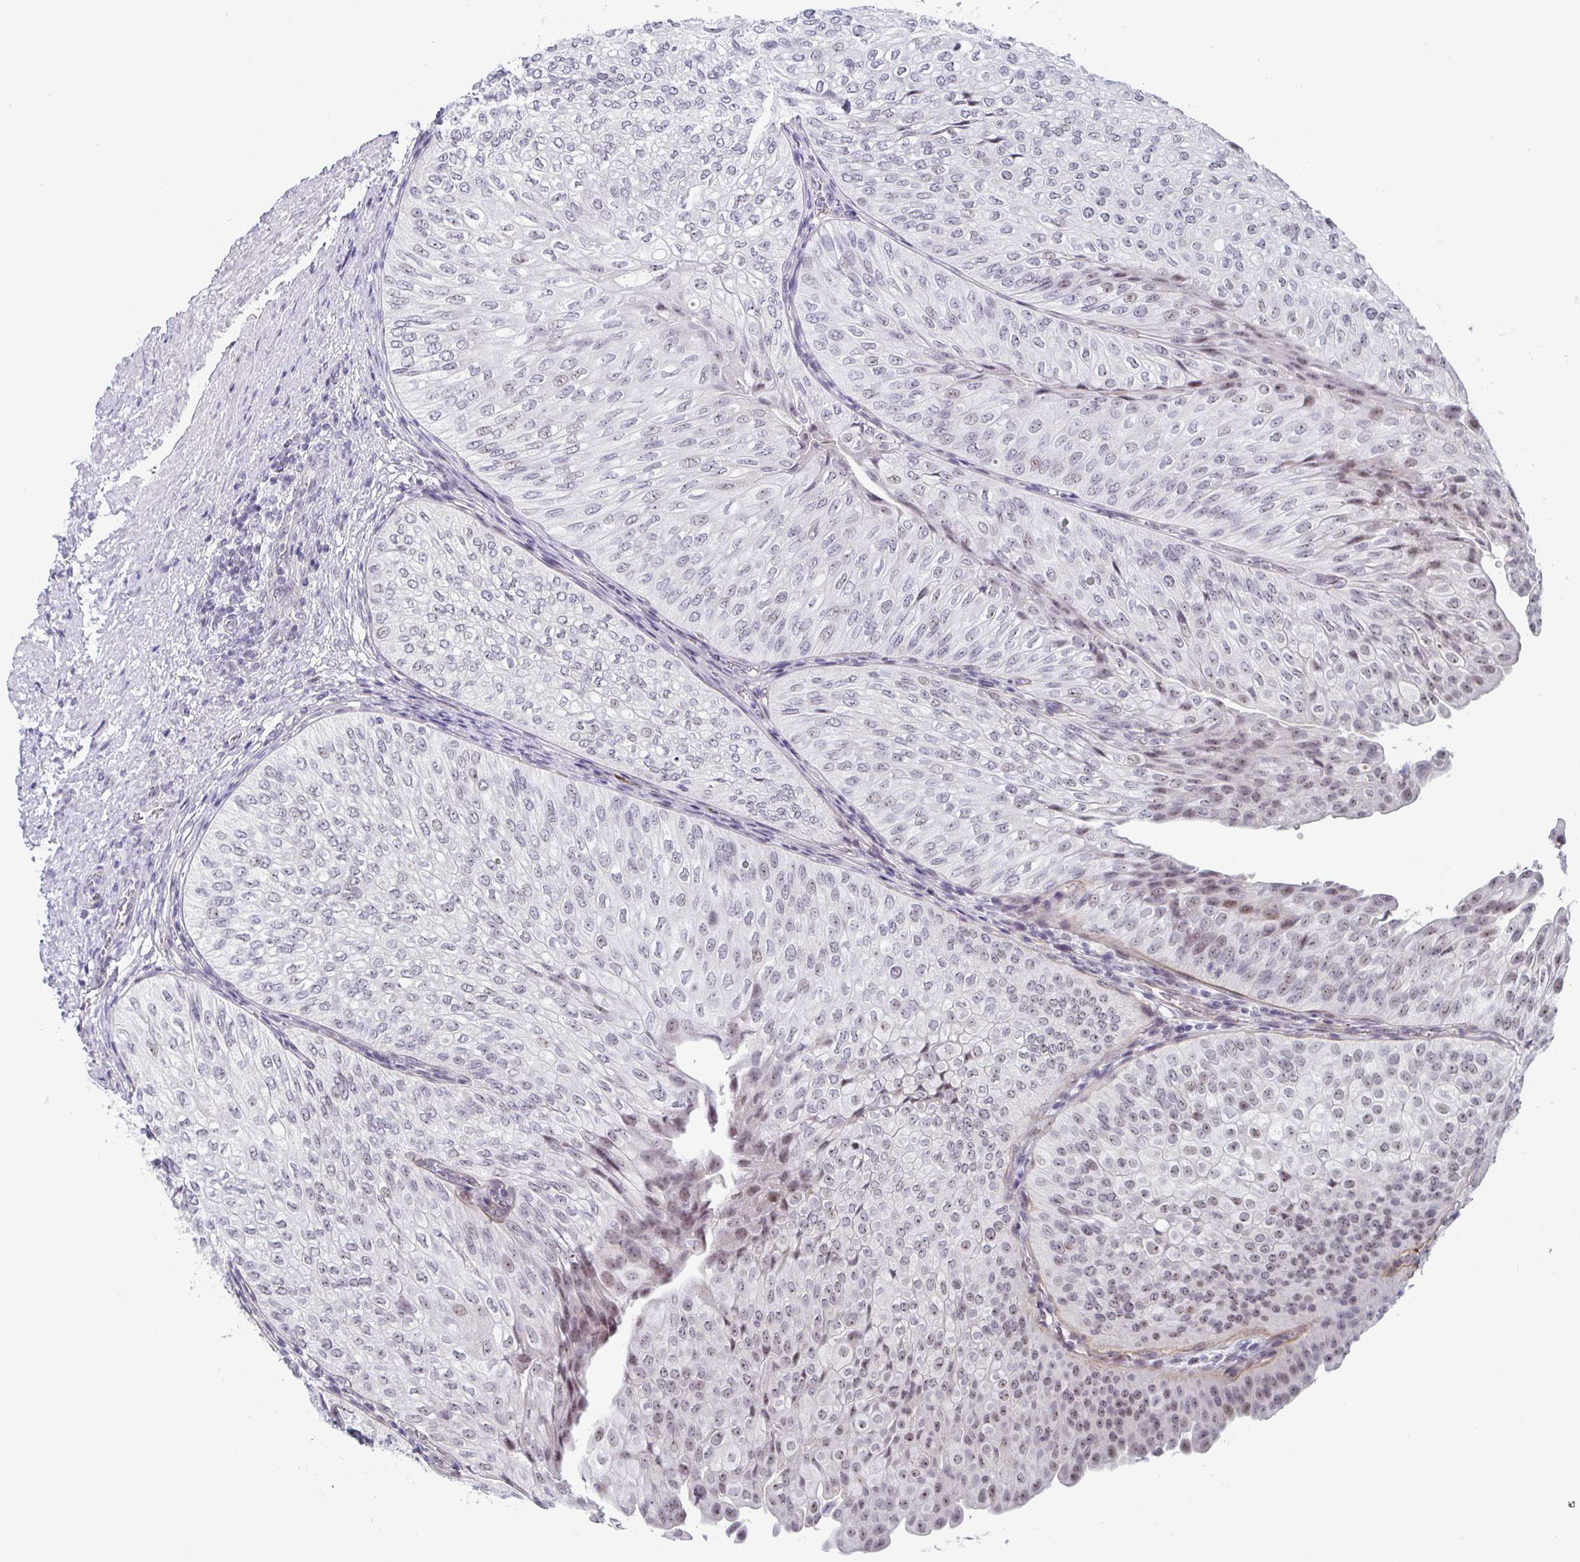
{"staining": {"intensity": "weak", "quantity": "<25%", "location": "nuclear"}, "tissue": "urothelial cancer", "cell_type": "Tumor cells", "image_type": "cancer", "snomed": [{"axis": "morphology", "description": "Urothelial carcinoma, NOS"}, {"axis": "topography", "description": "Urinary bladder"}], "caption": "The immunohistochemistry (IHC) photomicrograph has no significant expression in tumor cells of transitional cell carcinoma tissue. (IHC, brightfield microscopy, high magnification).", "gene": "EXOSC7", "patient": {"sex": "male", "age": 62}}